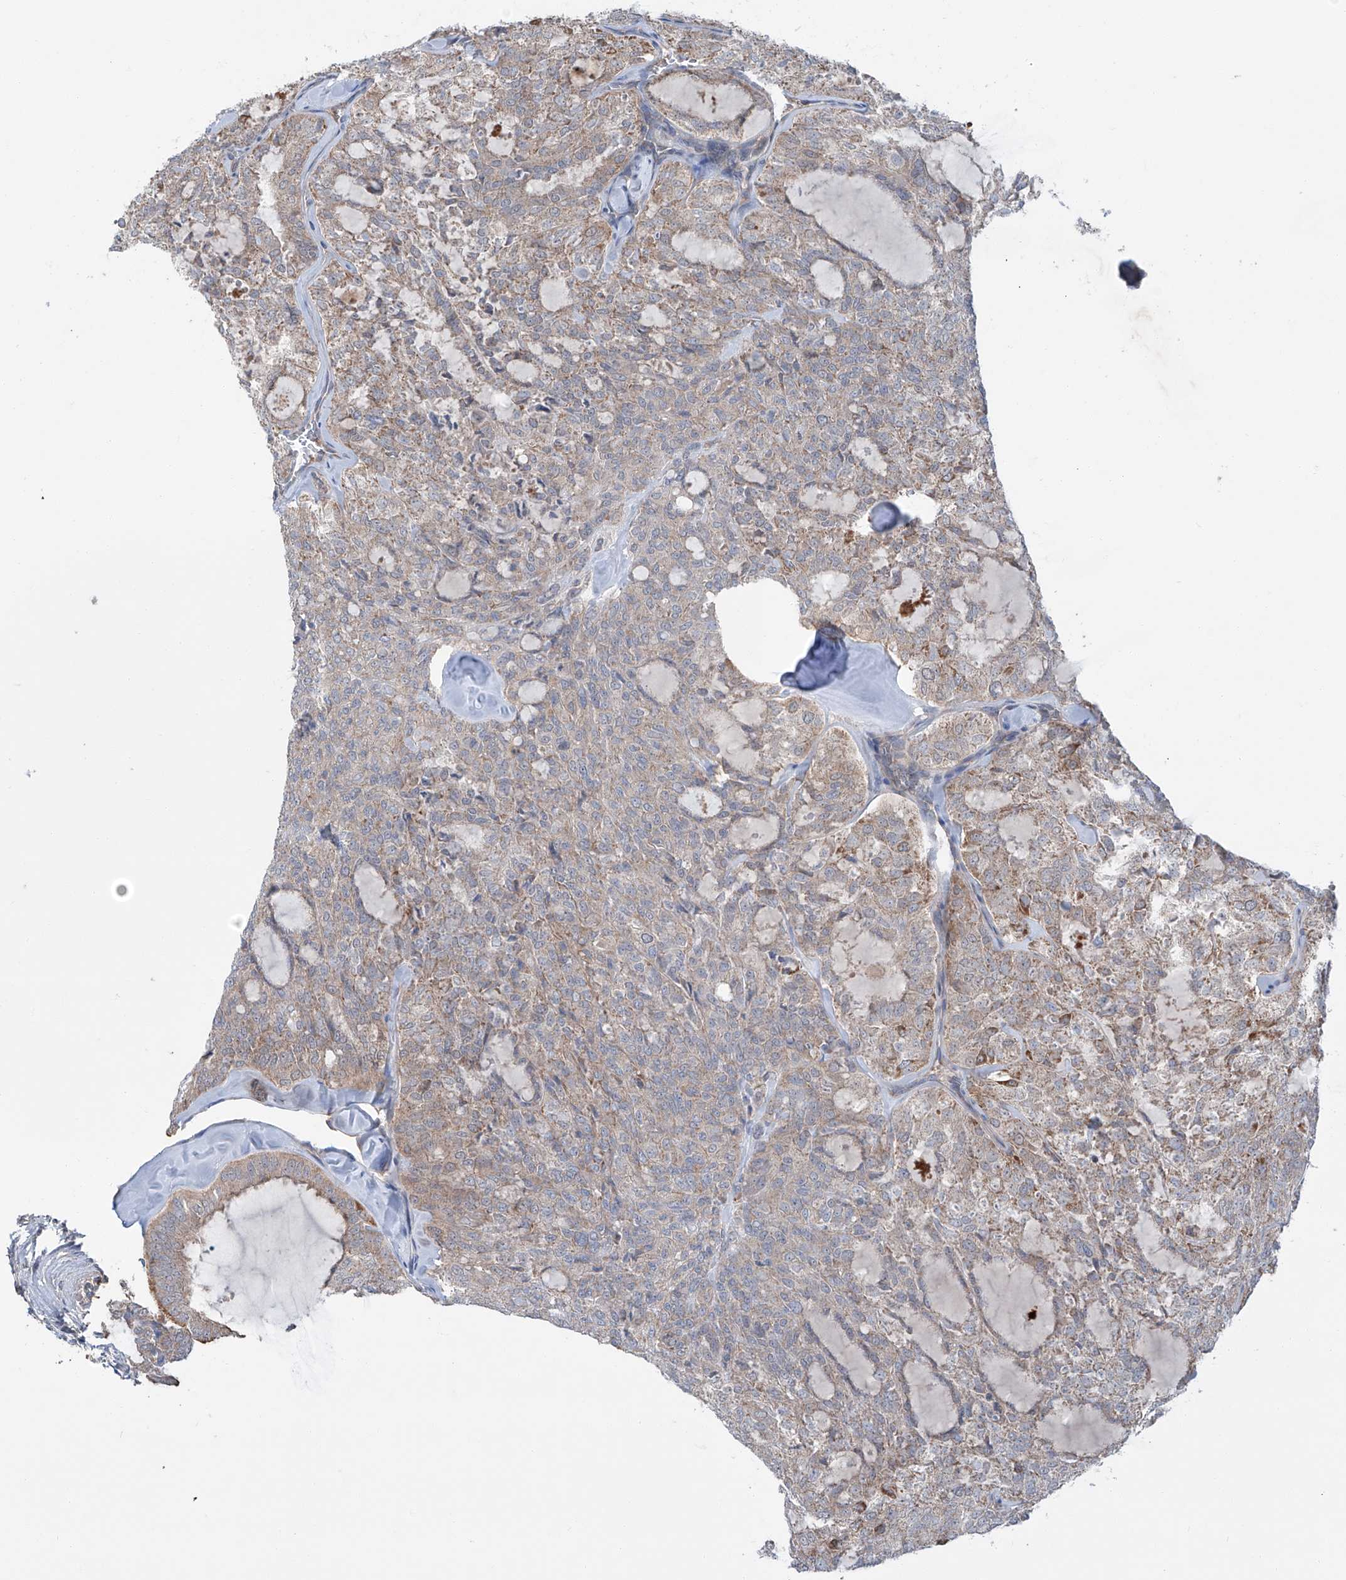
{"staining": {"intensity": "weak", "quantity": "25%-75%", "location": "cytoplasmic/membranous"}, "tissue": "thyroid cancer", "cell_type": "Tumor cells", "image_type": "cancer", "snomed": [{"axis": "morphology", "description": "Follicular adenoma carcinoma, NOS"}, {"axis": "topography", "description": "Thyroid gland"}], "caption": "This micrograph shows immunohistochemistry (IHC) staining of thyroid cancer, with low weak cytoplasmic/membranous expression in approximately 25%-75% of tumor cells.", "gene": "SIX4", "patient": {"sex": "male", "age": 75}}